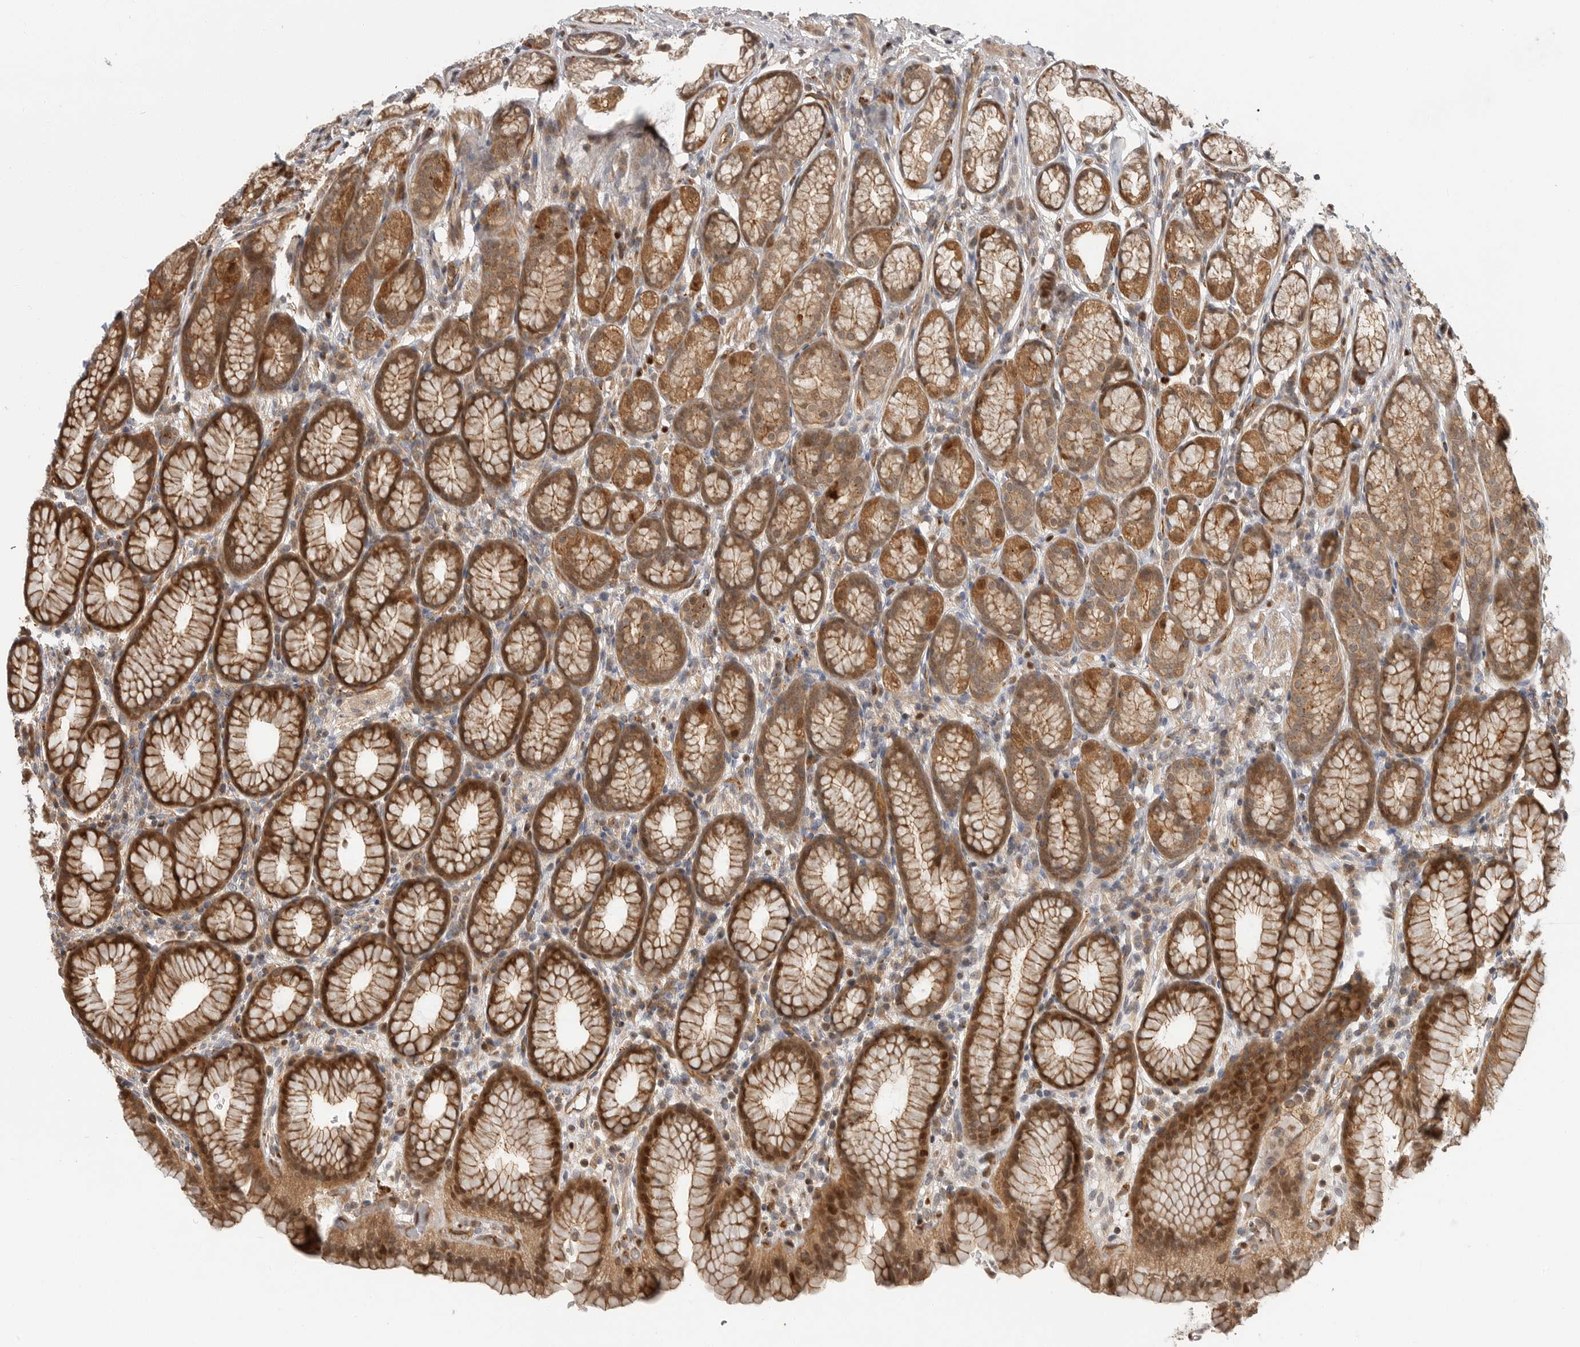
{"staining": {"intensity": "strong", "quantity": ">75%", "location": "cytoplasmic/membranous,nuclear"}, "tissue": "stomach", "cell_type": "Glandular cells", "image_type": "normal", "snomed": [{"axis": "morphology", "description": "Normal tissue, NOS"}, {"axis": "topography", "description": "Stomach"}], "caption": "Glandular cells reveal high levels of strong cytoplasmic/membranous,nuclear positivity in approximately >75% of cells in unremarkable human stomach. The protein is shown in brown color, while the nuclei are stained blue.", "gene": "STRAP", "patient": {"sex": "male", "age": 42}}